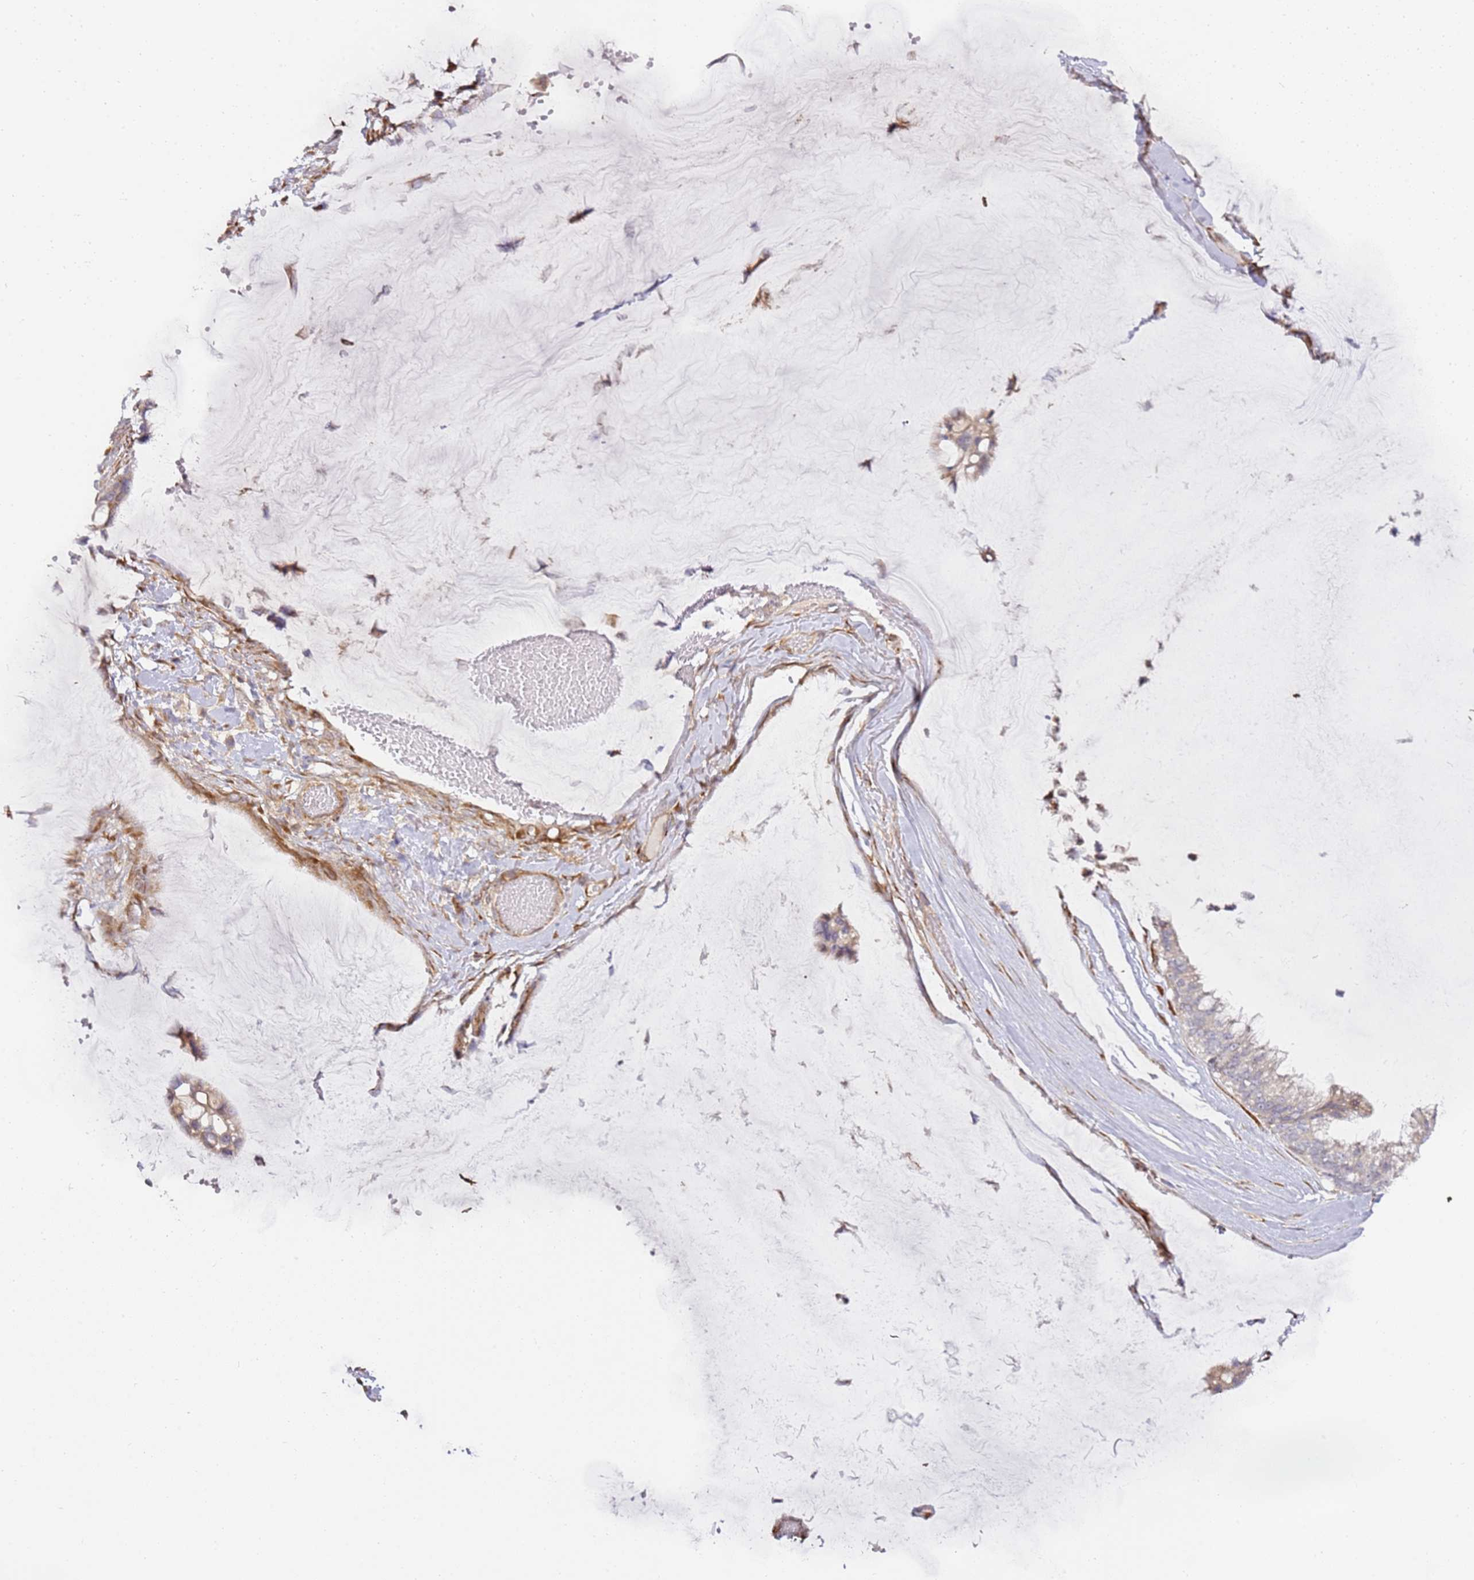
{"staining": {"intensity": "negative", "quantity": "none", "location": "none"}, "tissue": "ovarian cancer", "cell_type": "Tumor cells", "image_type": "cancer", "snomed": [{"axis": "morphology", "description": "Cystadenocarcinoma, mucinous, NOS"}, {"axis": "topography", "description": "Ovary"}], "caption": "A histopathology image of human ovarian mucinous cystadenocarcinoma is negative for staining in tumor cells.", "gene": "GRAP", "patient": {"sex": "female", "age": 39}}